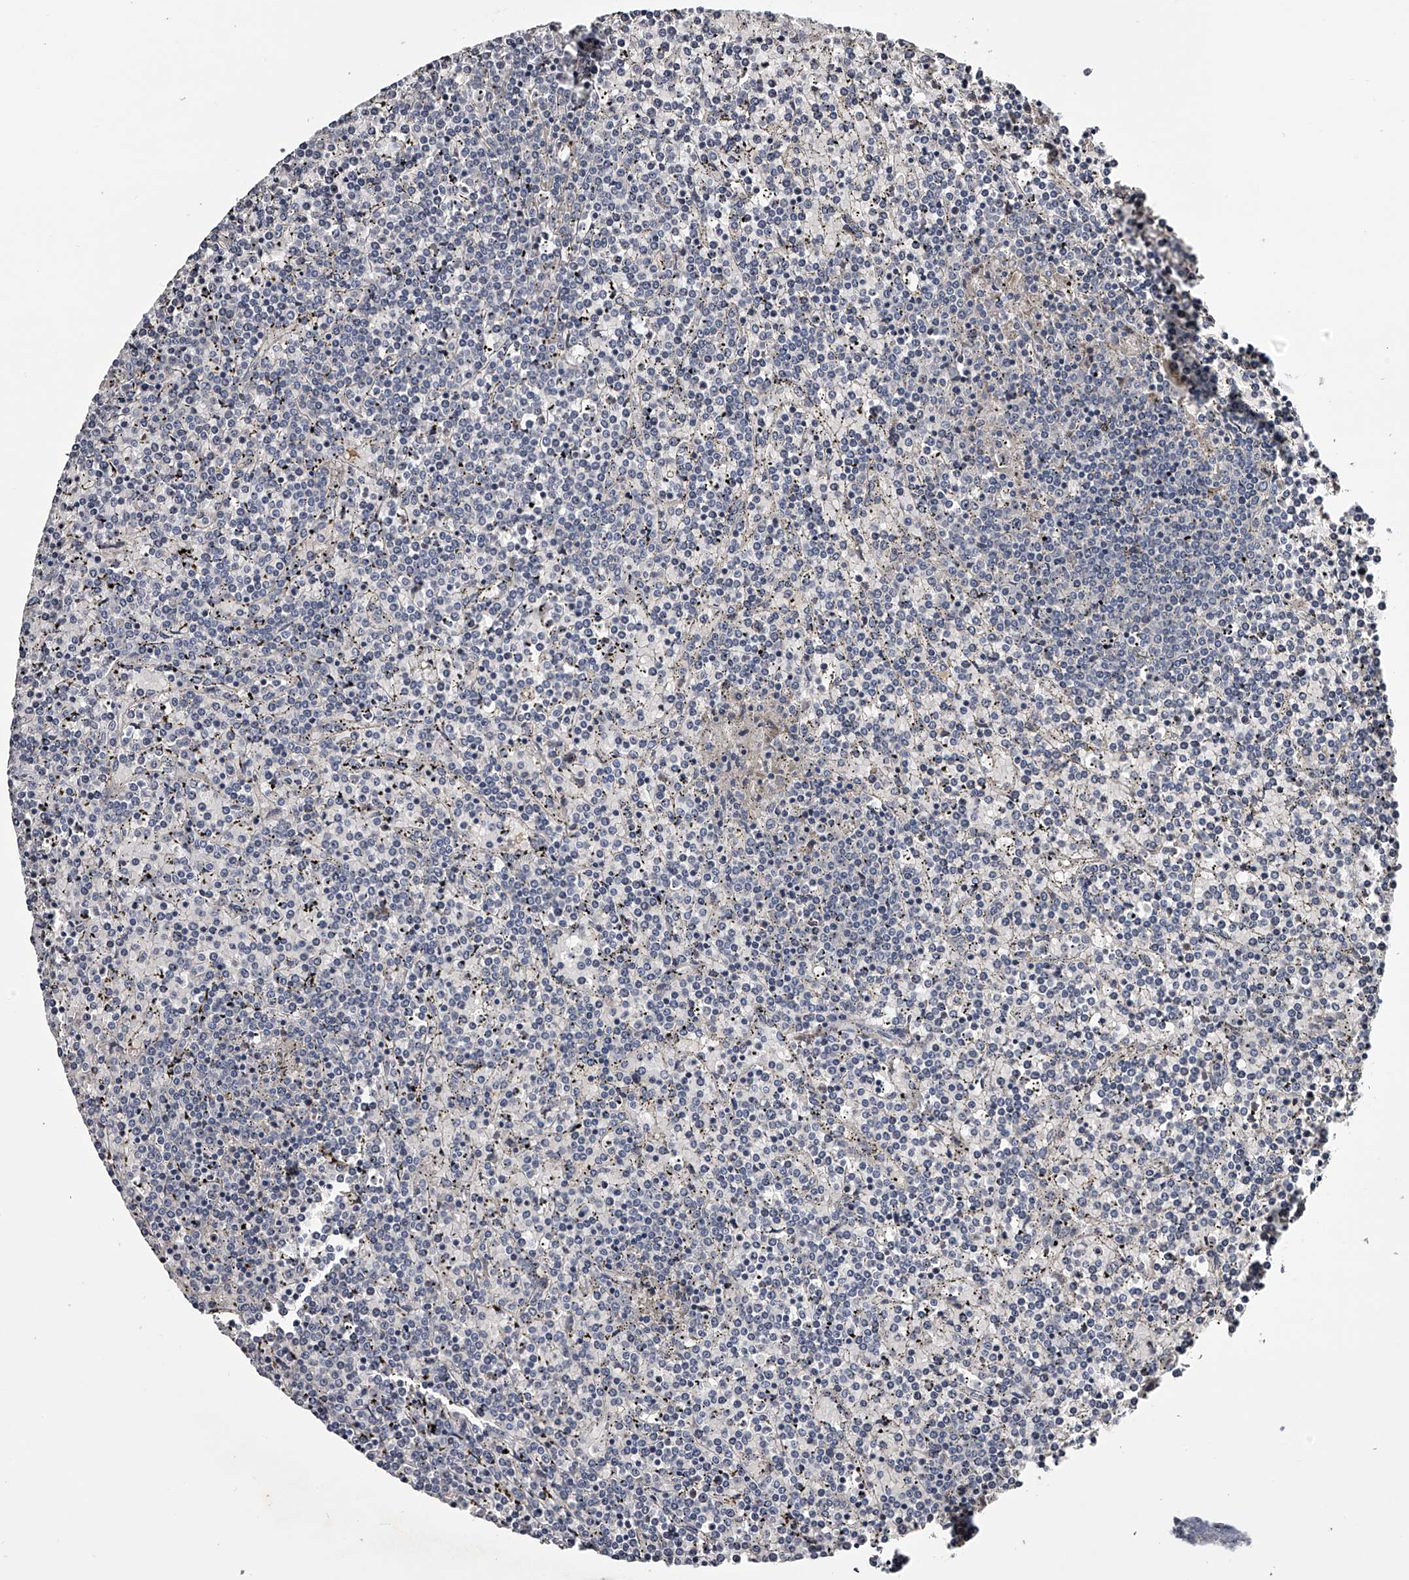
{"staining": {"intensity": "negative", "quantity": "none", "location": "none"}, "tissue": "lymphoma", "cell_type": "Tumor cells", "image_type": "cancer", "snomed": [{"axis": "morphology", "description": "Malignant lymphoma, non-Hodgkin's type, Low grade"}, {"axis": "topography", "description": "Spleen"}], "caption": "Immunohistochemistry (IHC) photomicrograph of neoplastic tissue: low-grade malignant lymphoma, non-Hodgkin's type stained with DAB (3,3'-diaminobenzidine) shows no significant protein expression in tumor cells.", "gene": "MDN1", "patient": {"sex": "female", "age": 19}}